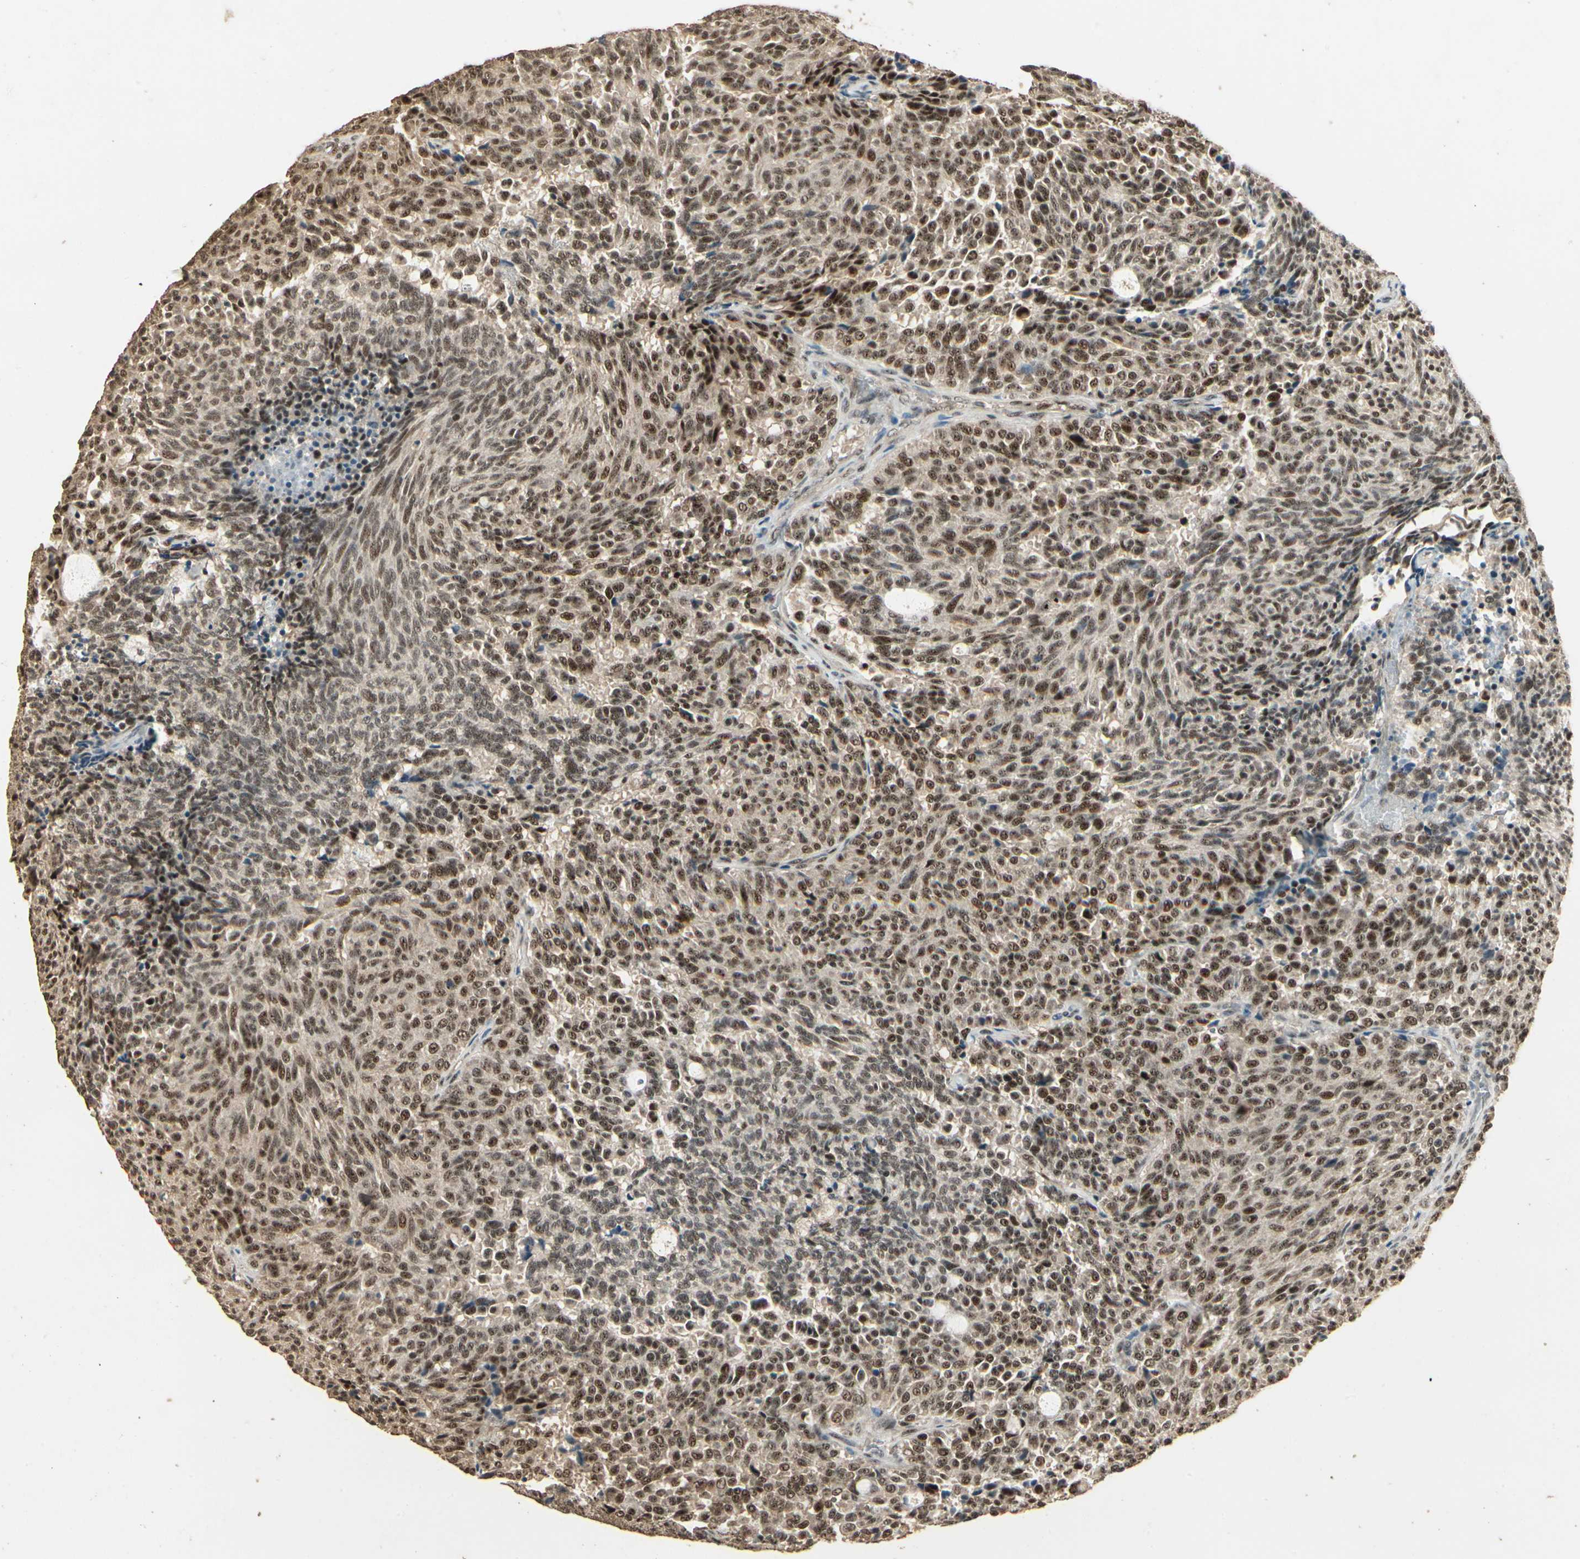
{"staining": {"intensity": "strong", "quantity": ">75%", "location": "nuclear"}, "tissue": "carcinoid", "cell_type": "Tumor cells", "image_type": "cancer", "snomed": [{"axis": "morphology", "description": "Carcinoid, malignant, NOS"}, {"axis": "topography", "description": "Pancreas"}], "caption": "Strong nuclear positivity is identified in approximately >75% of tumor cells in carcinoid.", "gene": "RBM25", "patient": {"sex": "female", "age": 54}}